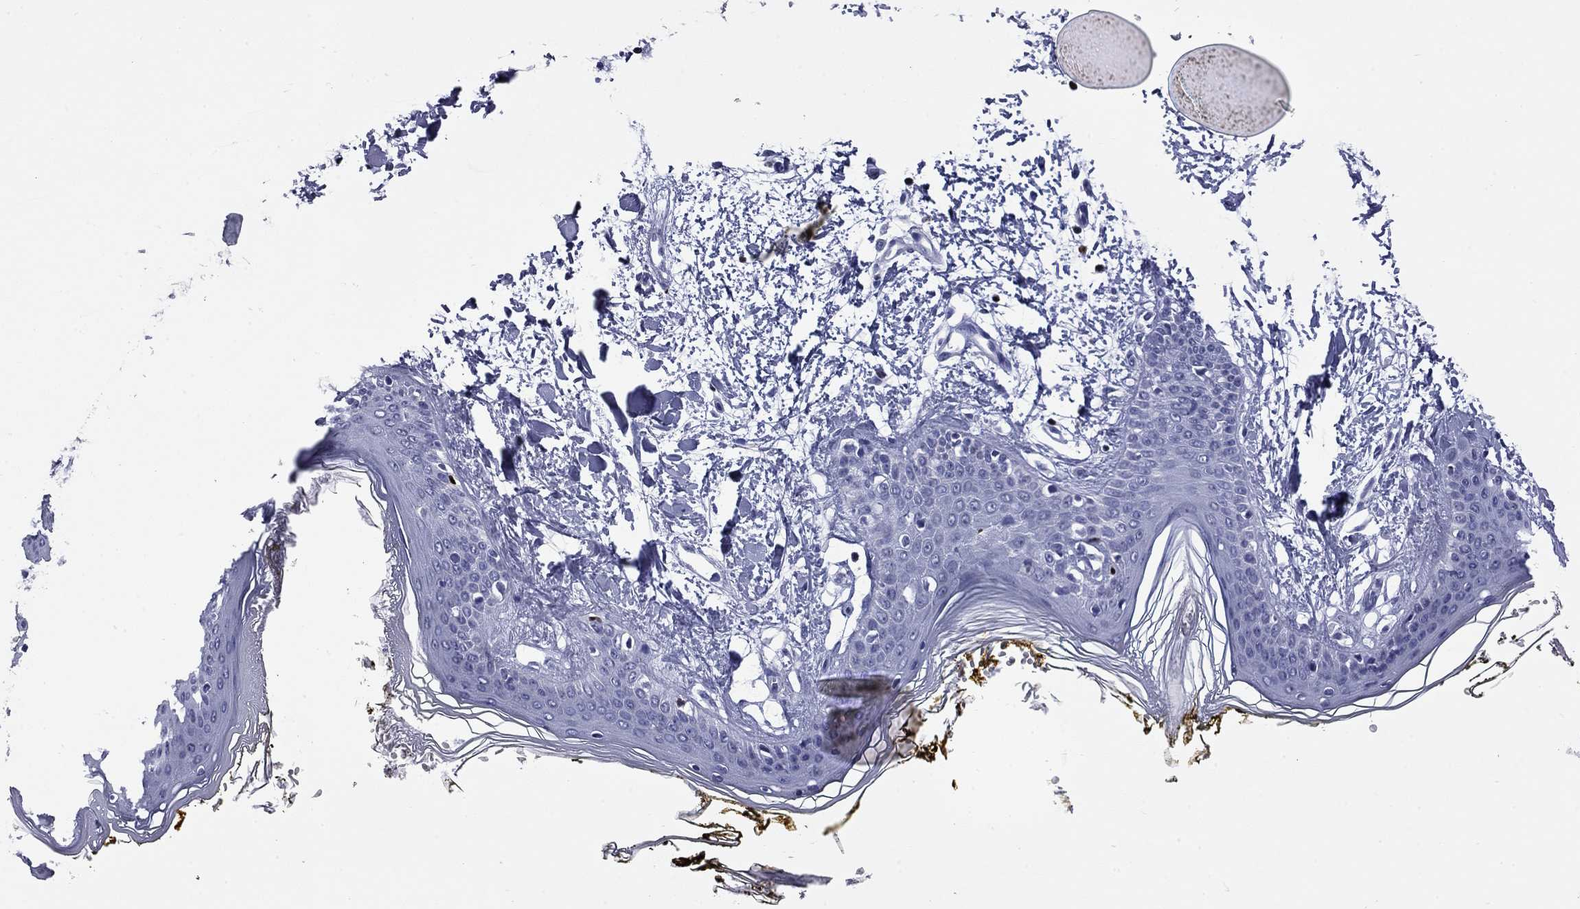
{"staining": {"intensity": "negative", "quantity": "none", "location": "none"}, "tissue": "skin", "cell_type": "Fibroblasts", "image_type": "normal", "snomed": [{"axis": "morphology", "description": "Normal tissue, NOS"}, {"axis": "topography", "description": "Skin"}], "caption": "Immunohistochemical staining of benign human skin exhibits no significant positivity in fibroblasts.", "gene": "IKZF3", "patient": {"sex": "female", "age": 34}}